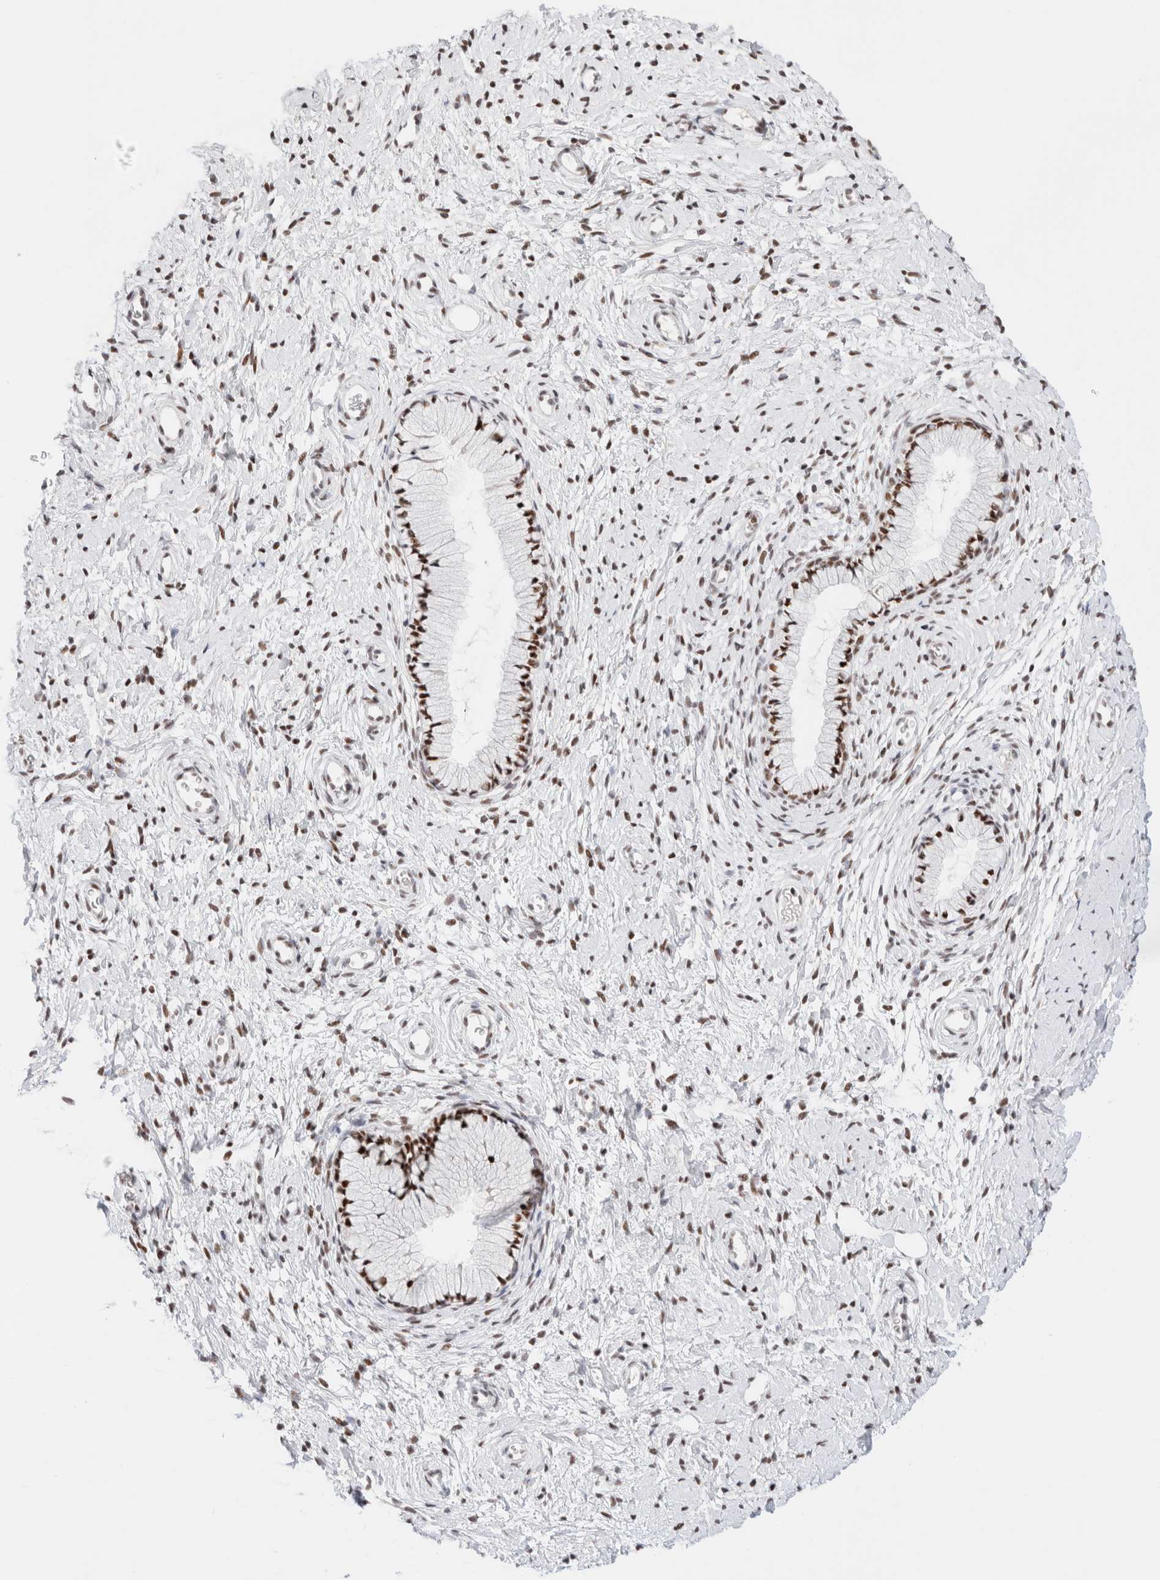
{"staining": {"intensity": "strong", "quantity": ">75%", "location": "nuclear"}, "tissue": "cervix", "cell_type": "Glandular cells", "image_type": "normal", "snomed": [{"axis": "morphology", "description": "Normal tissue, NOS"}, {"axis": "topography", "description": "Cervix"}], "caption": "This is an image of immunohistochemistry (IHC) staining of normal cervix, which shows strong staining in the nuclear of glandular cells.", "gene": "ZNF282", "patient": {"sex": "female", "age": 72}}